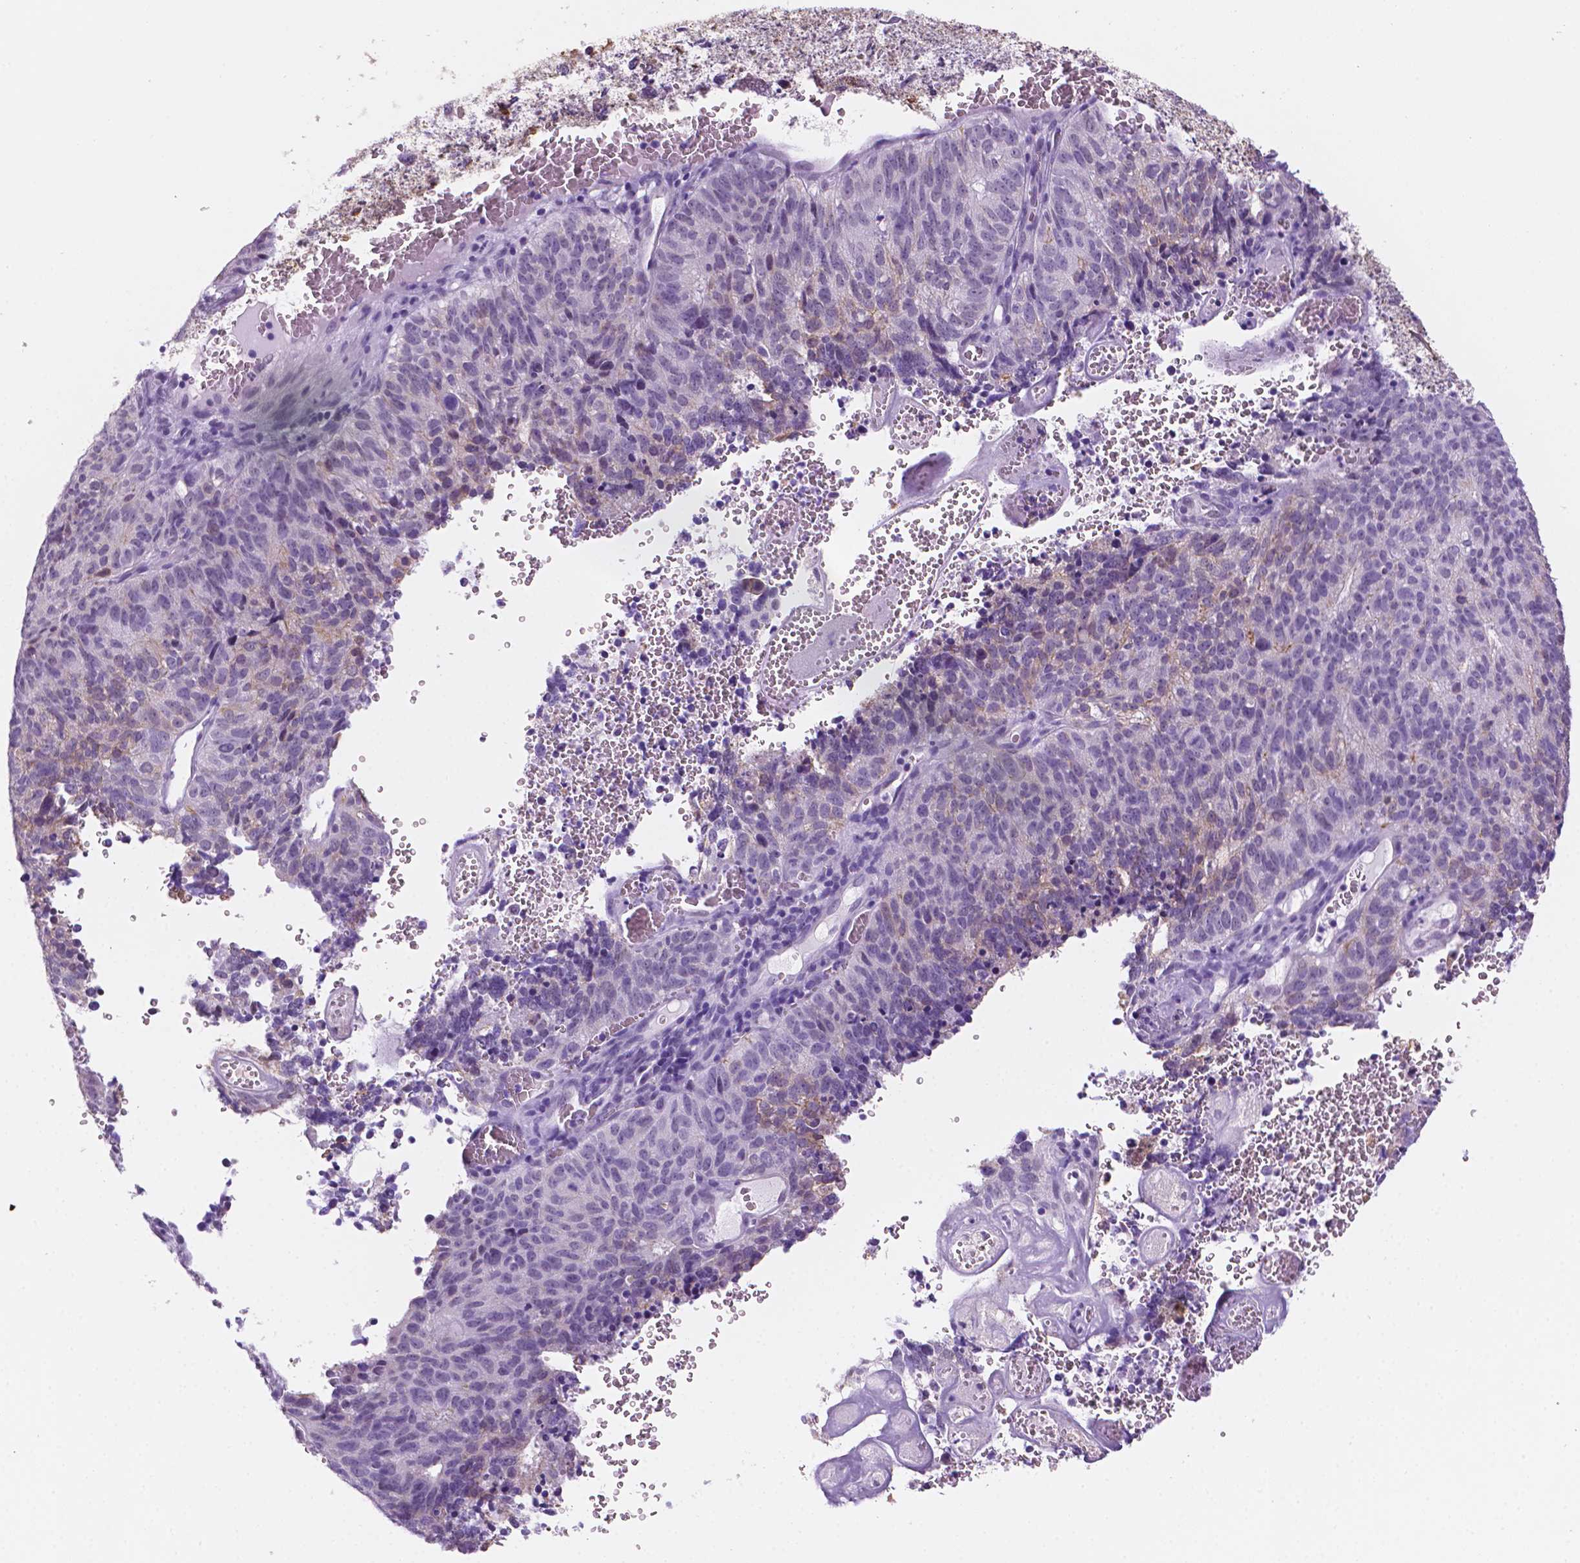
{"staining": {"intensity": "weak", "quantity": "<25%", "location": "cytoplasmic/membranous"}, "tissue": "cervical cancer", "cell_type": "Tumor cells", "image_type": "cancer", "snomed": [{"axis": "morphology", "description": "Adenocarcinoma, NOS"}, {"axis": "topography", "description": "Cervix"}], "caption": "The histopathology image shows no significant positivity in tumor cells of cervical cancer (adenocarcinoma).", "gene": "PPL", "patient": {"sex": "female", "age": 38}}